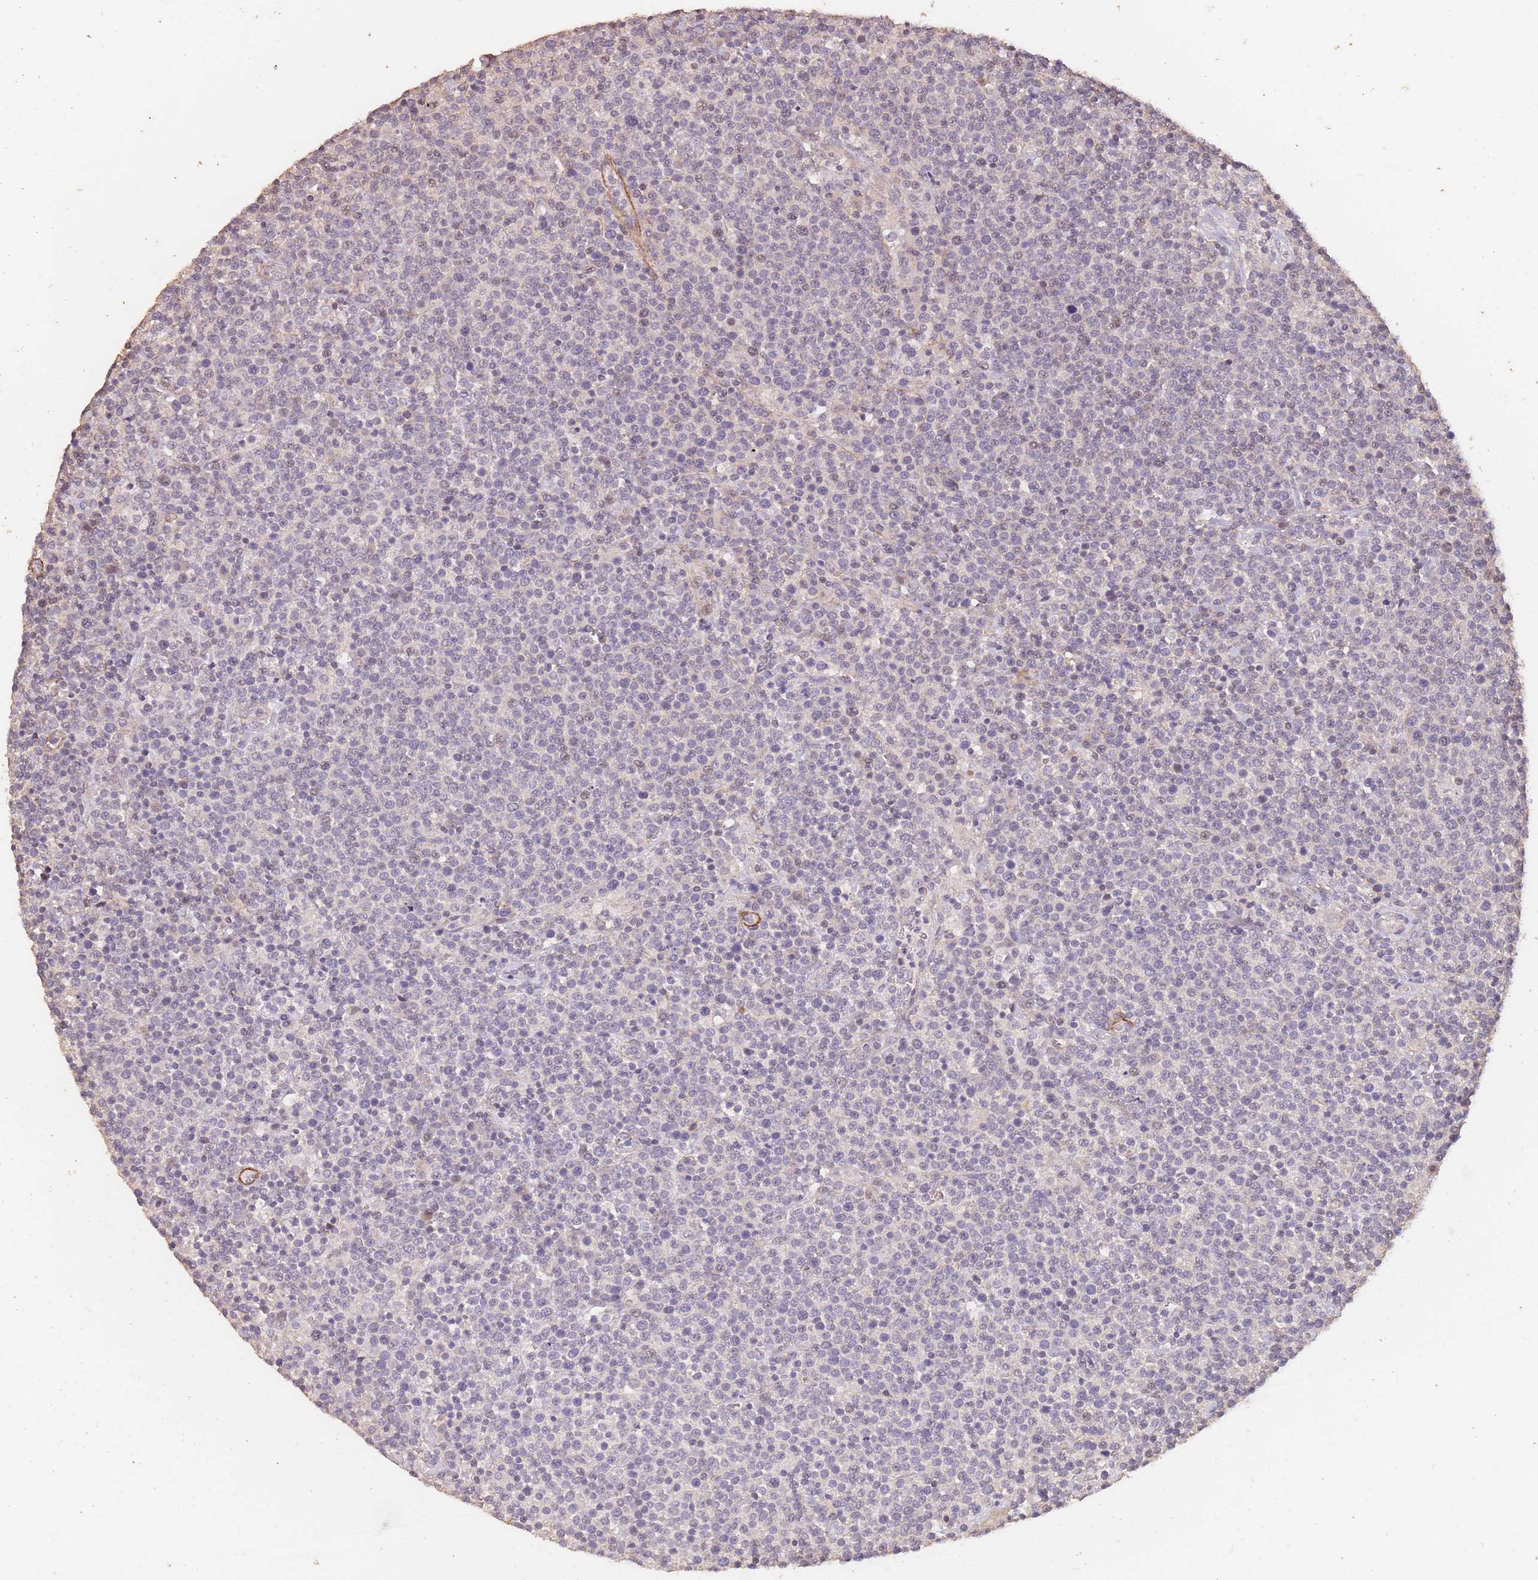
{"staining": {"intensity": "negative", "quantity": "none", "location": "none"}, "tissue": "lymphoma", "cell_type": "Tumor cells", "image_type": "cancer", "snomed": [{"axis": "morphology", "description": "Malignant lymphoma, non-Hodgkin's type, High grade"}, {"axis": "topography", "description": "Lymph node"}], "caption": "There is no significant positivity in tumor cells of high-grade malignant lymphoma, non-Hodgkin's type.", "gene": "NLRC4", "patient": {"sex": "male", "age": 61}}